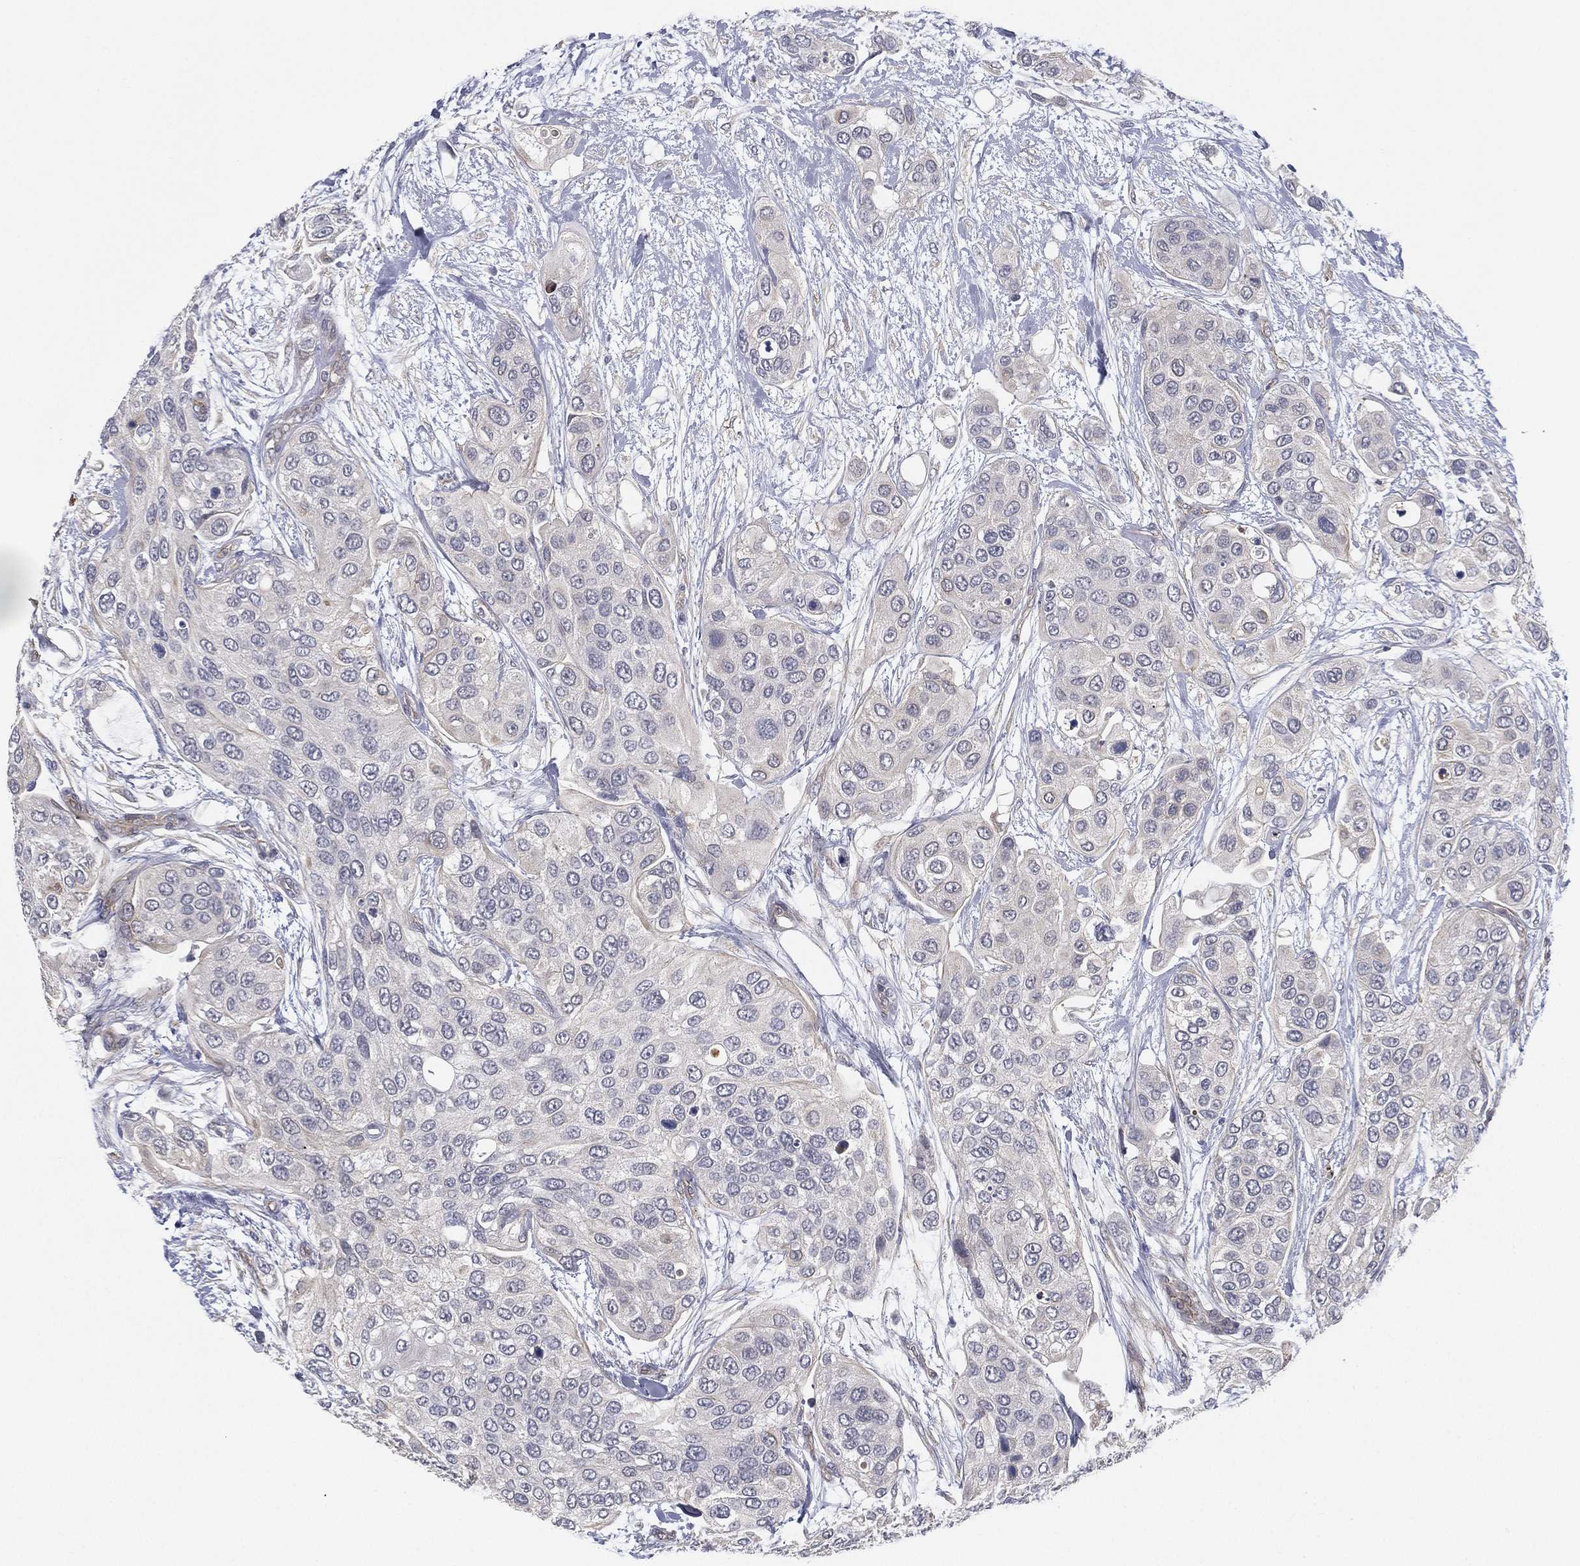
{"staining": {"intensity": "negative", "quantity": "none", "location": "none"}, "tissue": "urothelial cancer", "cell_type": "Tumor cells", "image_type": "cancer", "snomed": [{"axis": "morphology", "description": "Urothelial carcinoma, High grade"}, {"axis": "topography", "description": "Urinary bladder"}], "caption": "A micrograph of human high-grade urothelial carcinoma is negative for staining in tumor cells.", "gene": "LRRC56", "patient": {"sex": "male", "age": 77}}